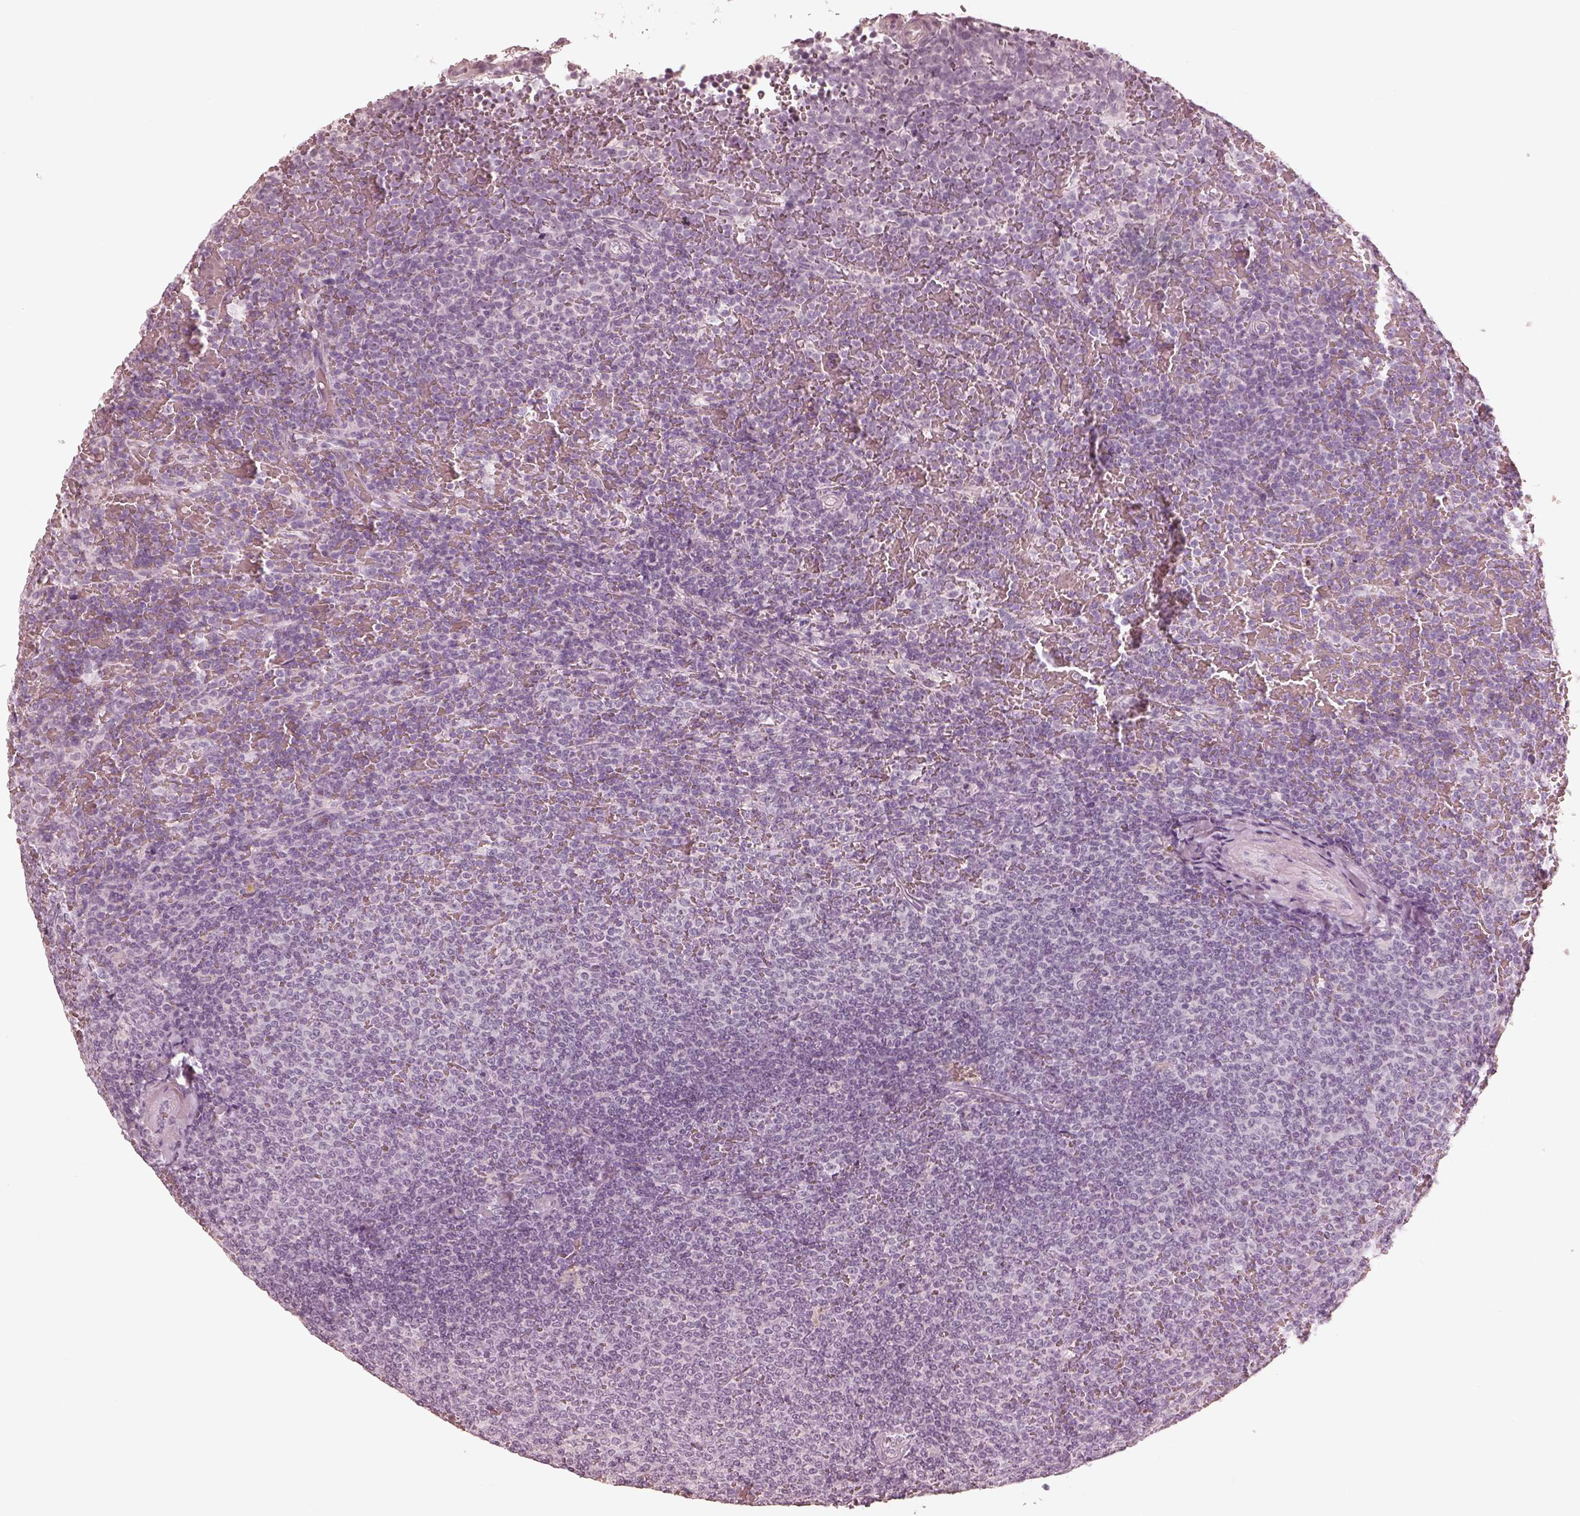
{"staining": {"intensity": "negative", "quantity": "none", "location": "none"}, "tissue": "lymphoma", "cell_type": "Tumor cells", "image_type": "cancer", "snomed": [{"axis": "morphology", "description": "Malignant lymphoma, non-Hodgkin's type, Low grade"}, {"axis": "topography", "description": "Spleen"}], "caption": "Immunohistochemistry (IHC) histopathology image of neoplastic tissue: lymphoma stained with DAB (3,3'-diaminobenzidine) reveals no significant protein staining in tumor cells.", "gene": "CALR3", "patient": {"sex": "female", "age": 77}}